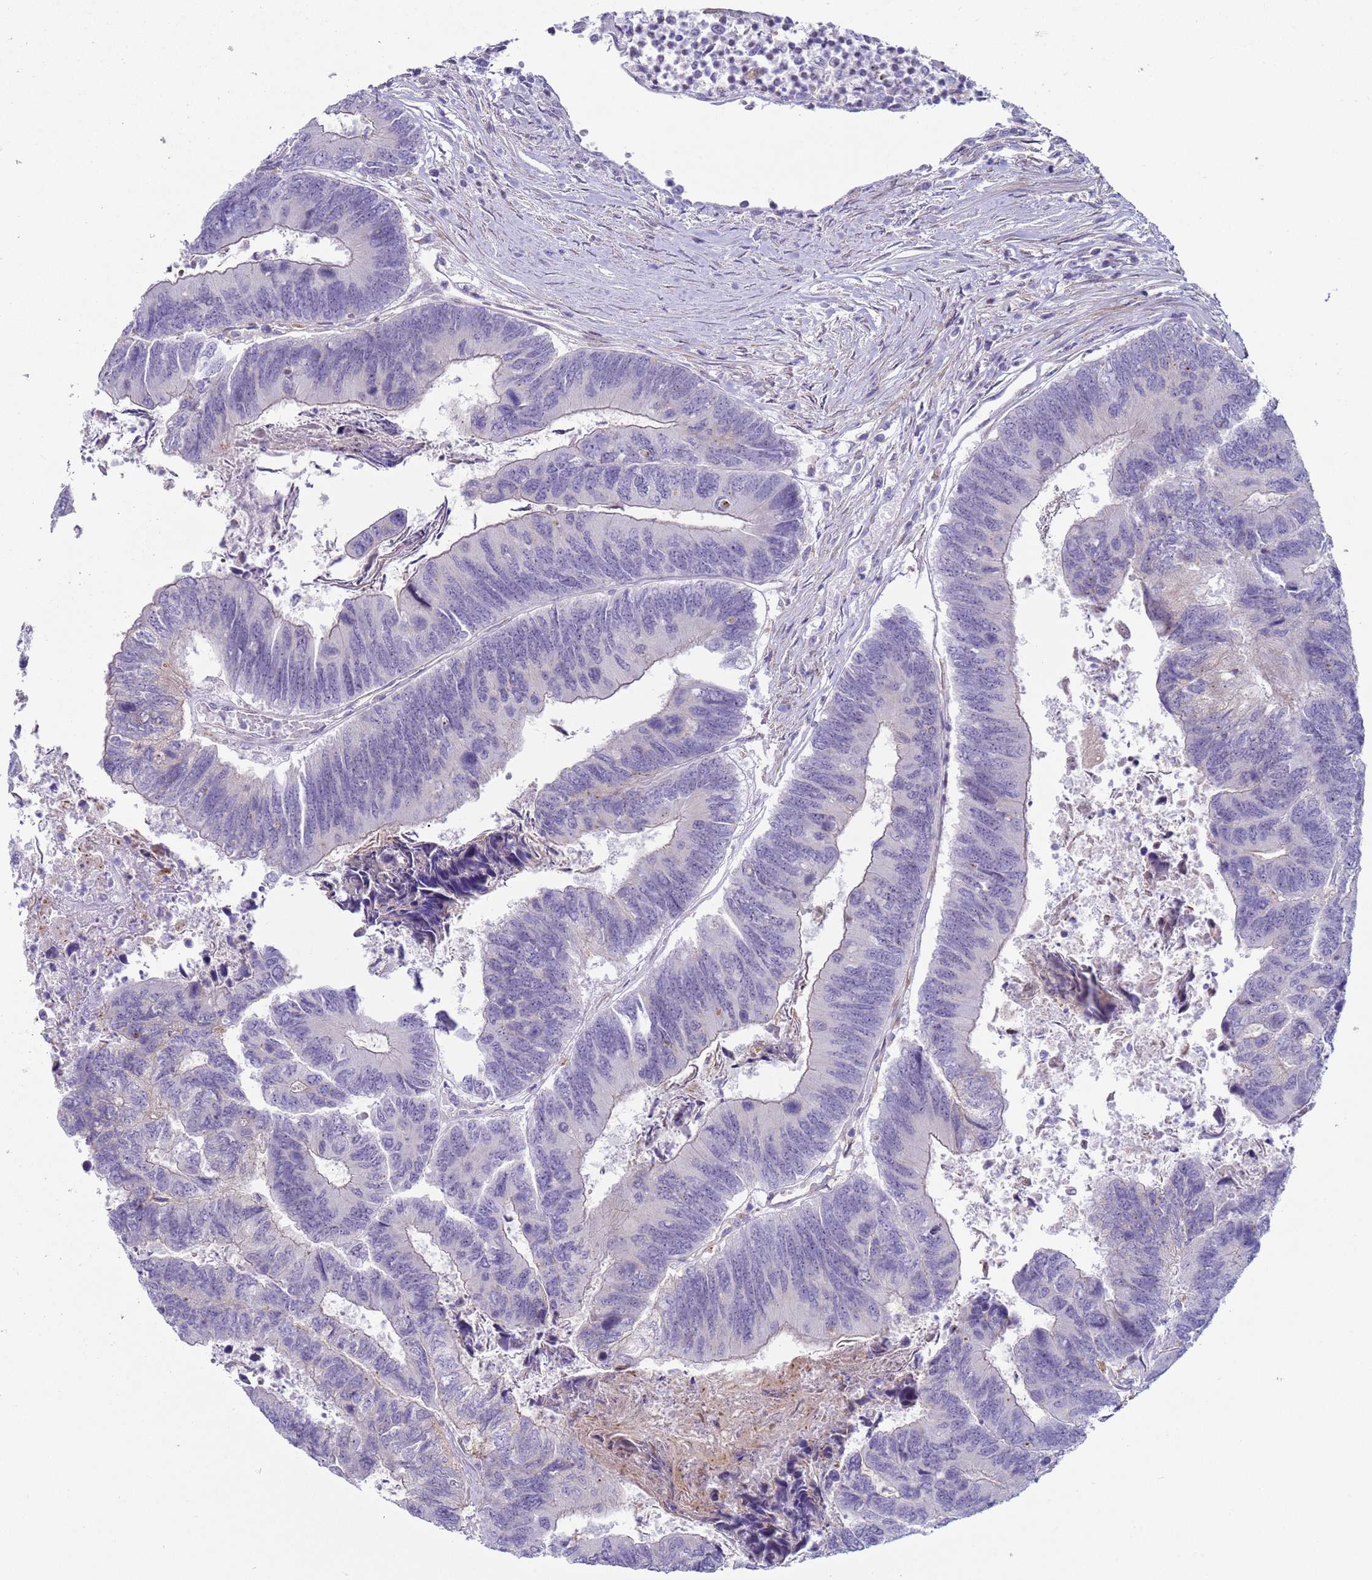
{"staining": {"intensity": "negative", "quantity": "none", "location": "none"}, "tissue": "colorectal cancer", "cell_type": "Tumor cells", "image_type": "cancer", "snomed": [{"axis": "morphology", "description": "Adenocarcinoma, NOS"}, {"axis": "topography", "description": "Colon"}], "caption": "IHC histopathology image of human adenocarcinoma (colorectal) stained for a protein (brown), which exhibits no expression in tumor cells. (Stains: DAB (3,3'-diaminobenzidine) immunohistochemistry (IHC) with hematoxylin counter stain, Microscopy: brightfield microscopy at high magnification).", "gene": "HEATR1", "patient": {"sex": "female", "age": 67}}